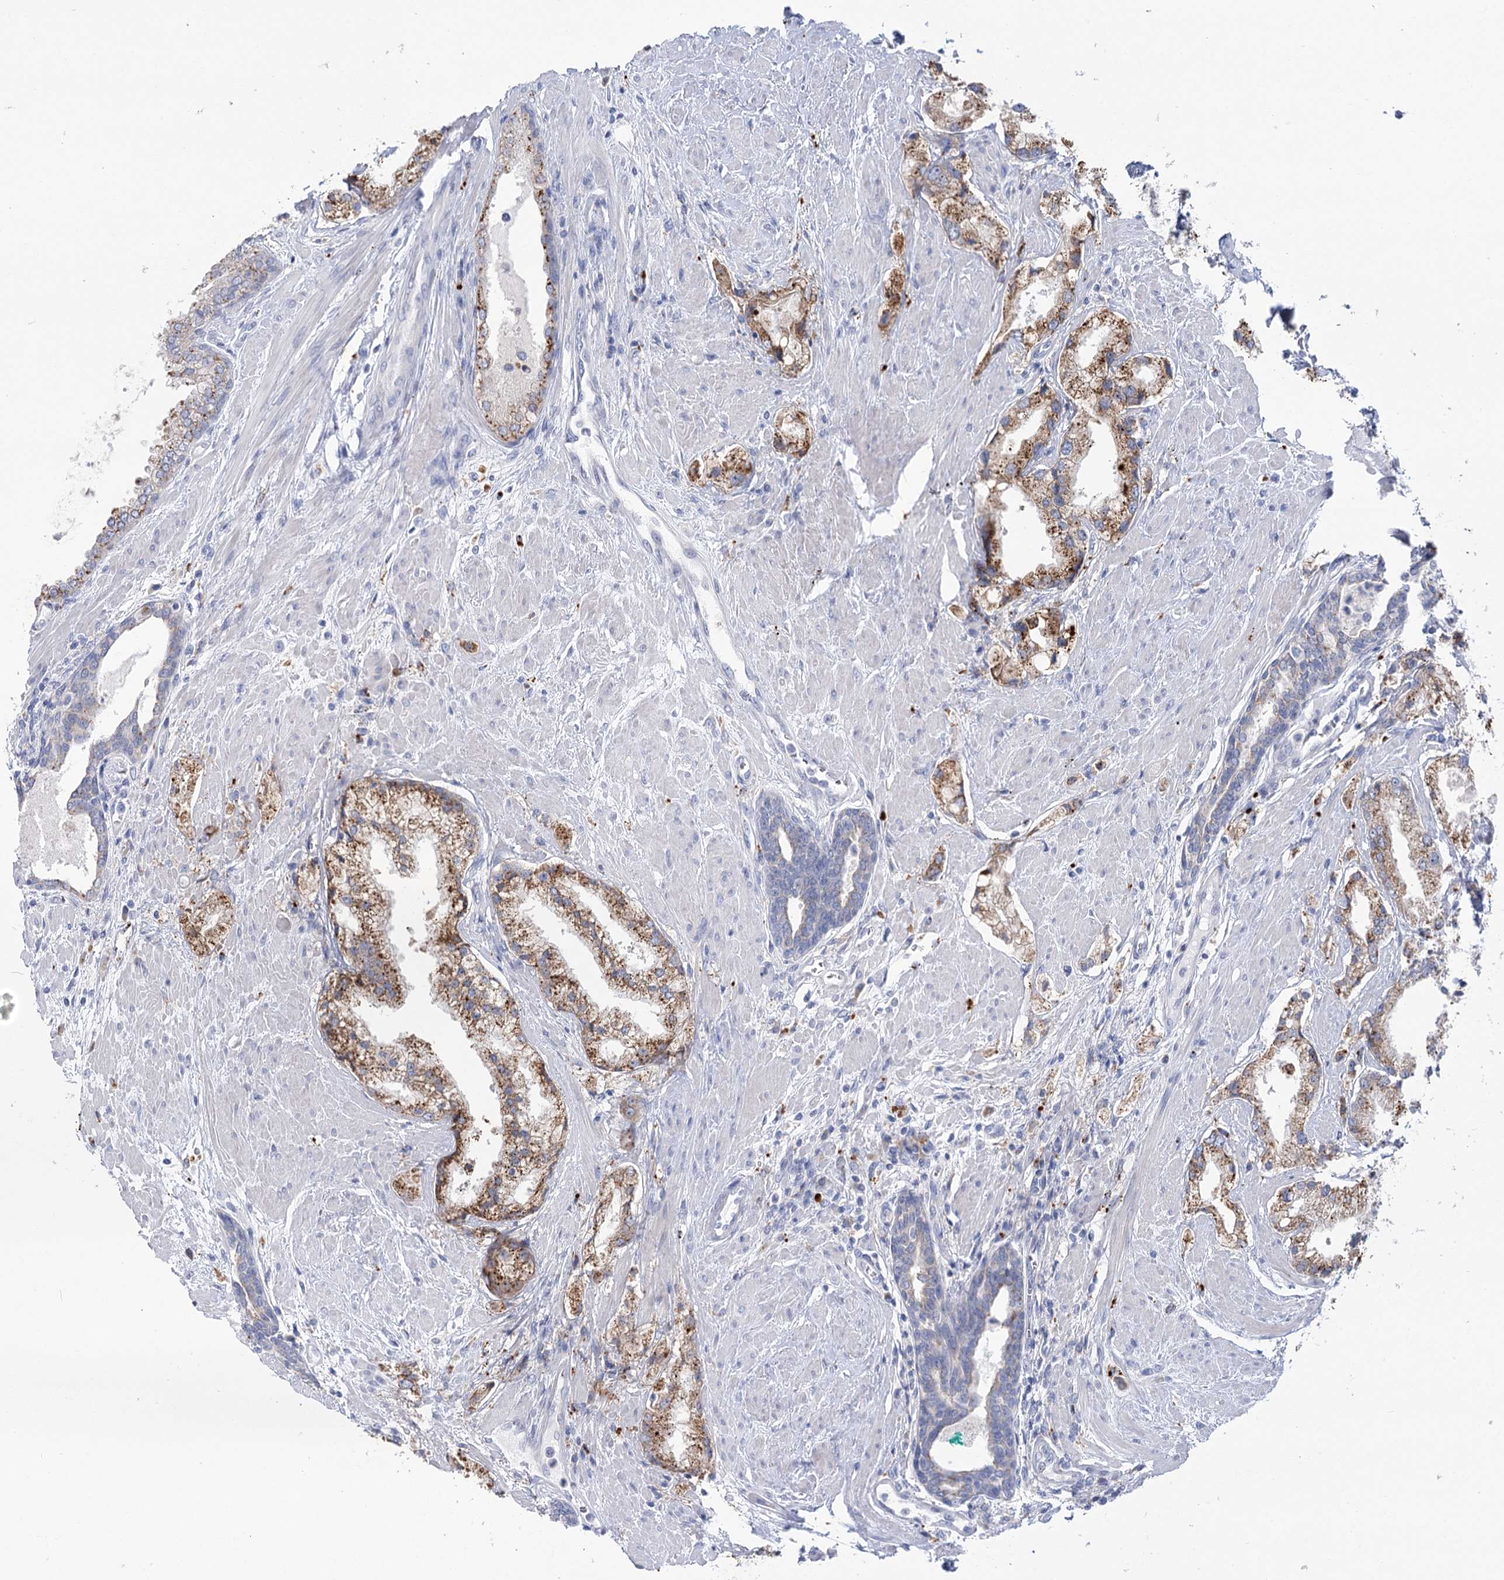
{"staining": {"intensity": "moderate", "quantity": ">75%", "location": "cytoplasmic/membranous"}, "tissue": "prostate cancer", "cell_type": "Tumor cells", "image_type": "cancer", "snomed": [{"axis": "morphology", "description": "Adenocarcinoma, Low grade"}, {"axis": "topography", "description": "Prostate"}], "caption": "Immunohistochemical staining of human prostate adenocarcinoma (low-grade) shows moderate cytoplasmic/membranous protein positivity in approximately >75% of tumor cells.", "gene": "SIAE", "patient": {"sex": "male", "age": 67}}